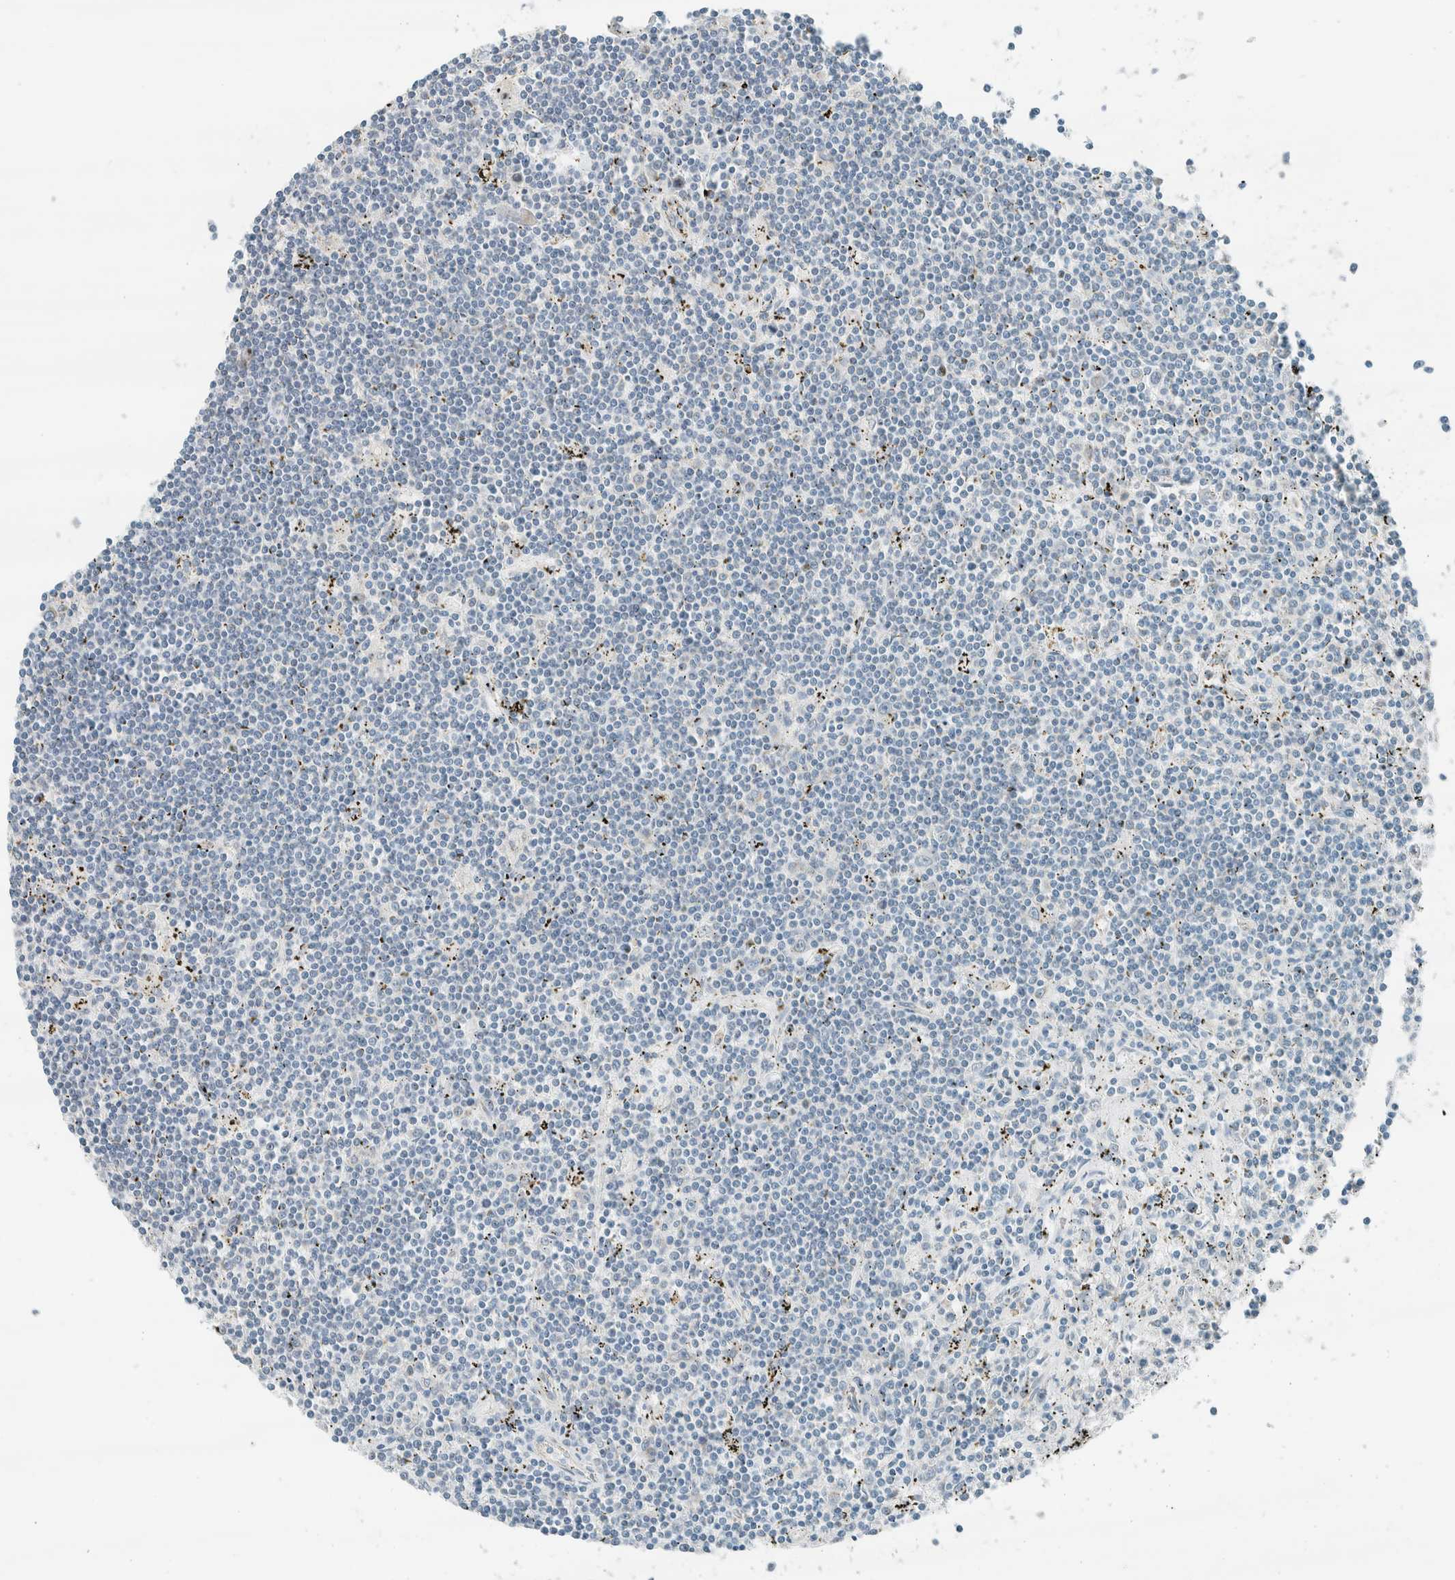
{"staining": {"intensity": "negative", "quantity": "none", "location": "none"}, "tissue": "lymphoma", "cell_type": "Tumor cells", "image_type": "cancer", "snomed": [{"axis": "morphology", "description": "Malignant lymphoma, non-Hodgkin's type, Low grade"}, {"axis": "topography", "description": "Spleen"}], "caption": "Immunohistochemical staining of human lymphoma displays no significant positivity in tumor cells.", "gene": "SLFN12", "patient": {"sex": "male", "age": 76}}